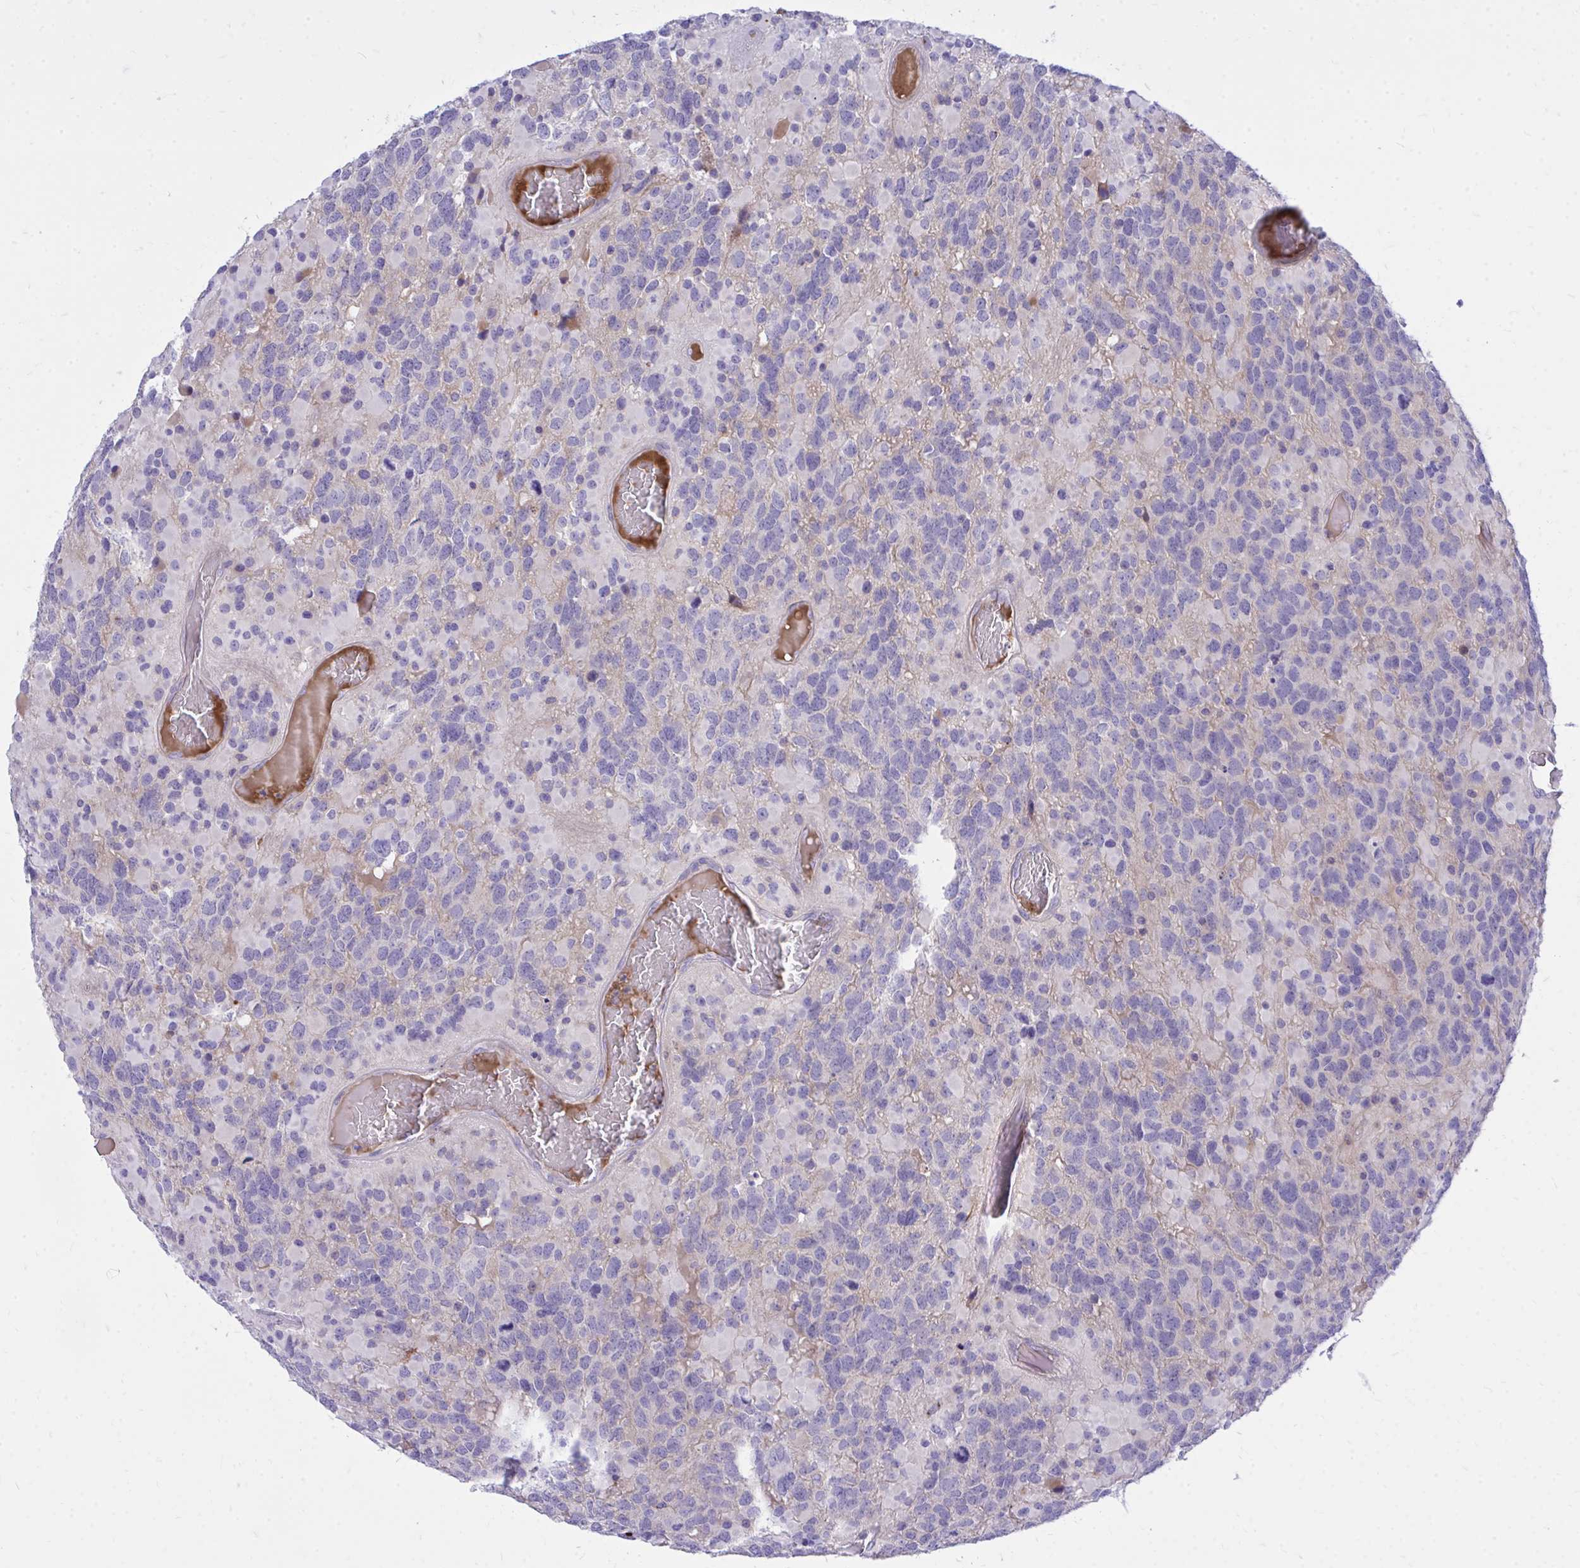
{"staining": {"intensity": "negative", "quantity": "none", "location": "none"}, "tissue": "glioma", "cell_type": "Tumor cells", "image_type": "cancer", "snomed": [{"axis": "morphology", "description": "Glioma, malignant, High grade"}, {"axis": "topography", "description": "Brain"}], "caption": "The micrograph displays no staining of tumor cells in high-grade glioma (malignant).", "gene": "TP53I11", "patient": {"sex": "female", "age": 40}}